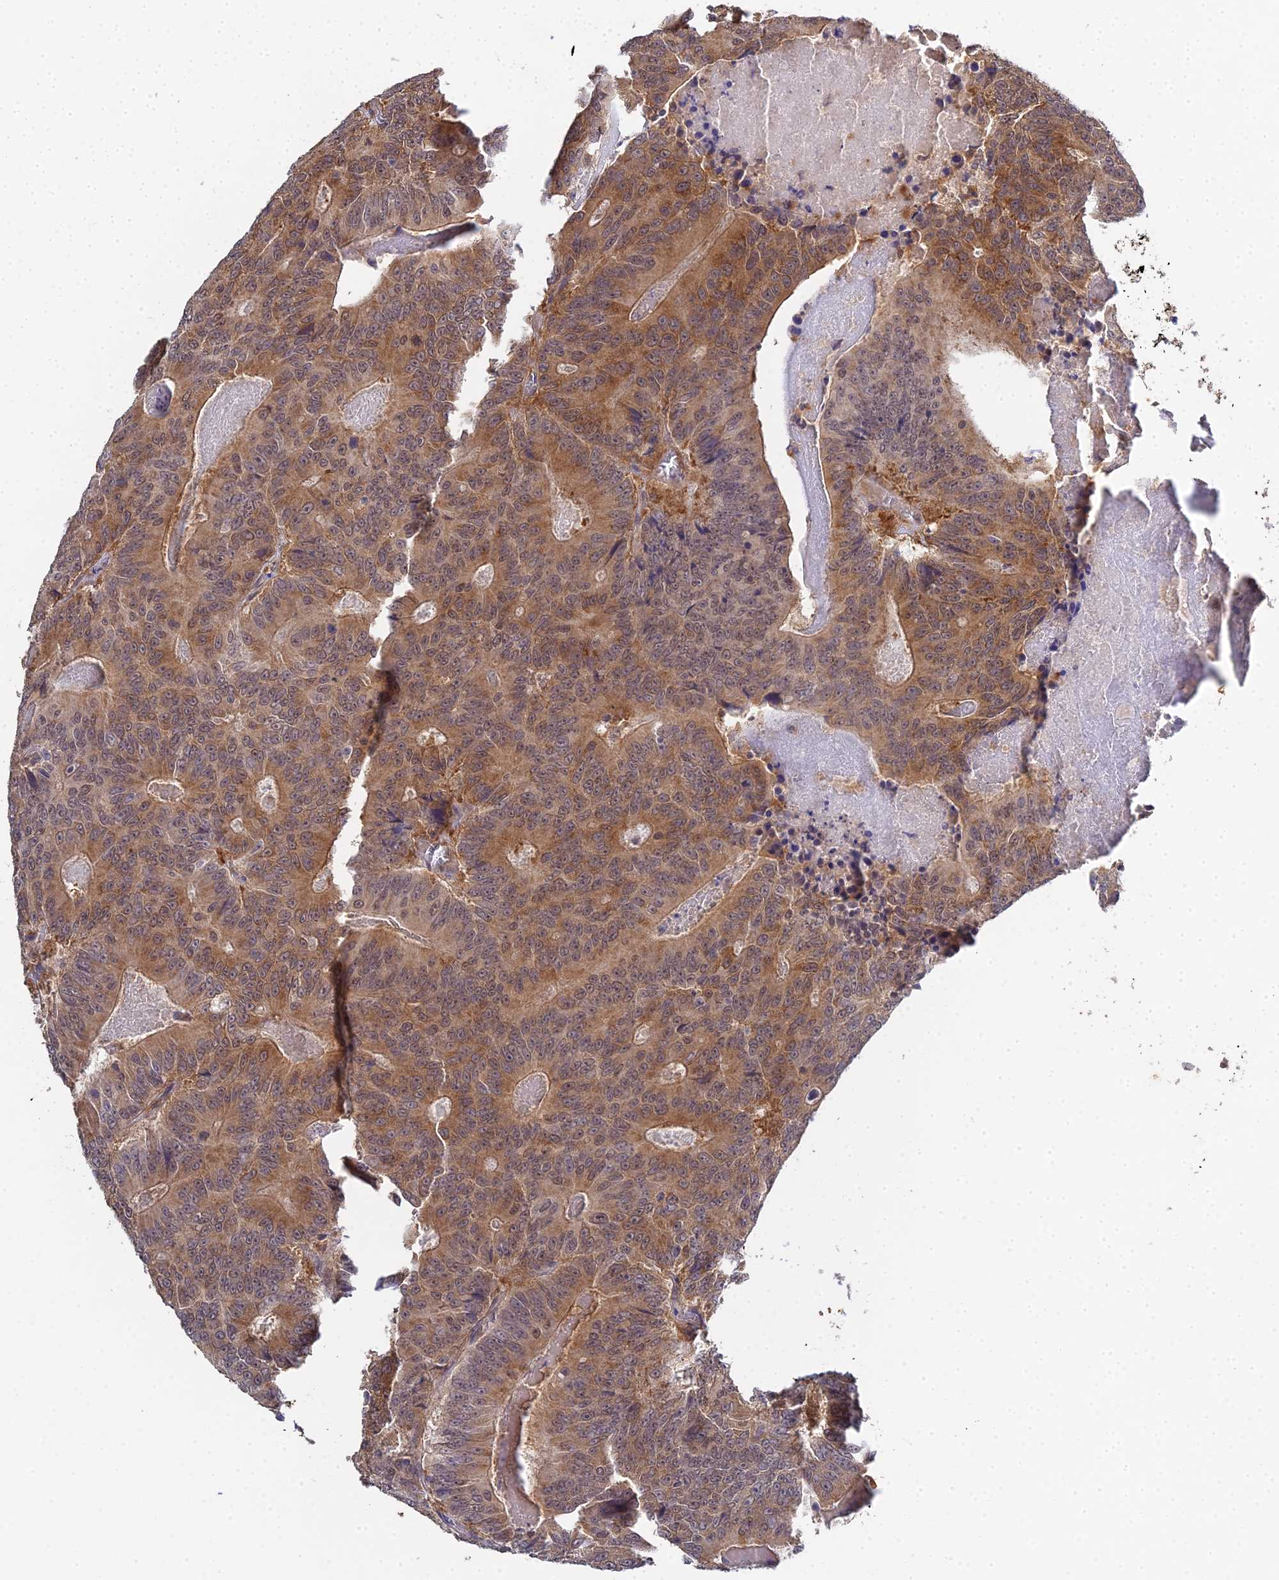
{"staining": {"intensity": "moderate", "quantity": ">75%", "location": "cytoplasmic/membranous"}, "tissue": "colorectal cancer", "cell_type": "Tumor cells", "image_type": "cancer", "snomed": [{"axis": "morphology", "description": "Adenocarcinoma, NOS"}, {"axis": "topography", "description": "Colon"}], "caption": "Colorectal adenocarcinoma stained for a protein exhibits moderate cytoplasmic/membranous positivity in tumor cells. (DAB = brown stain, brightfield microscopy at high magnification).", "gene": "TPRX1", "patient": {"sex": "male", "age": 83}}